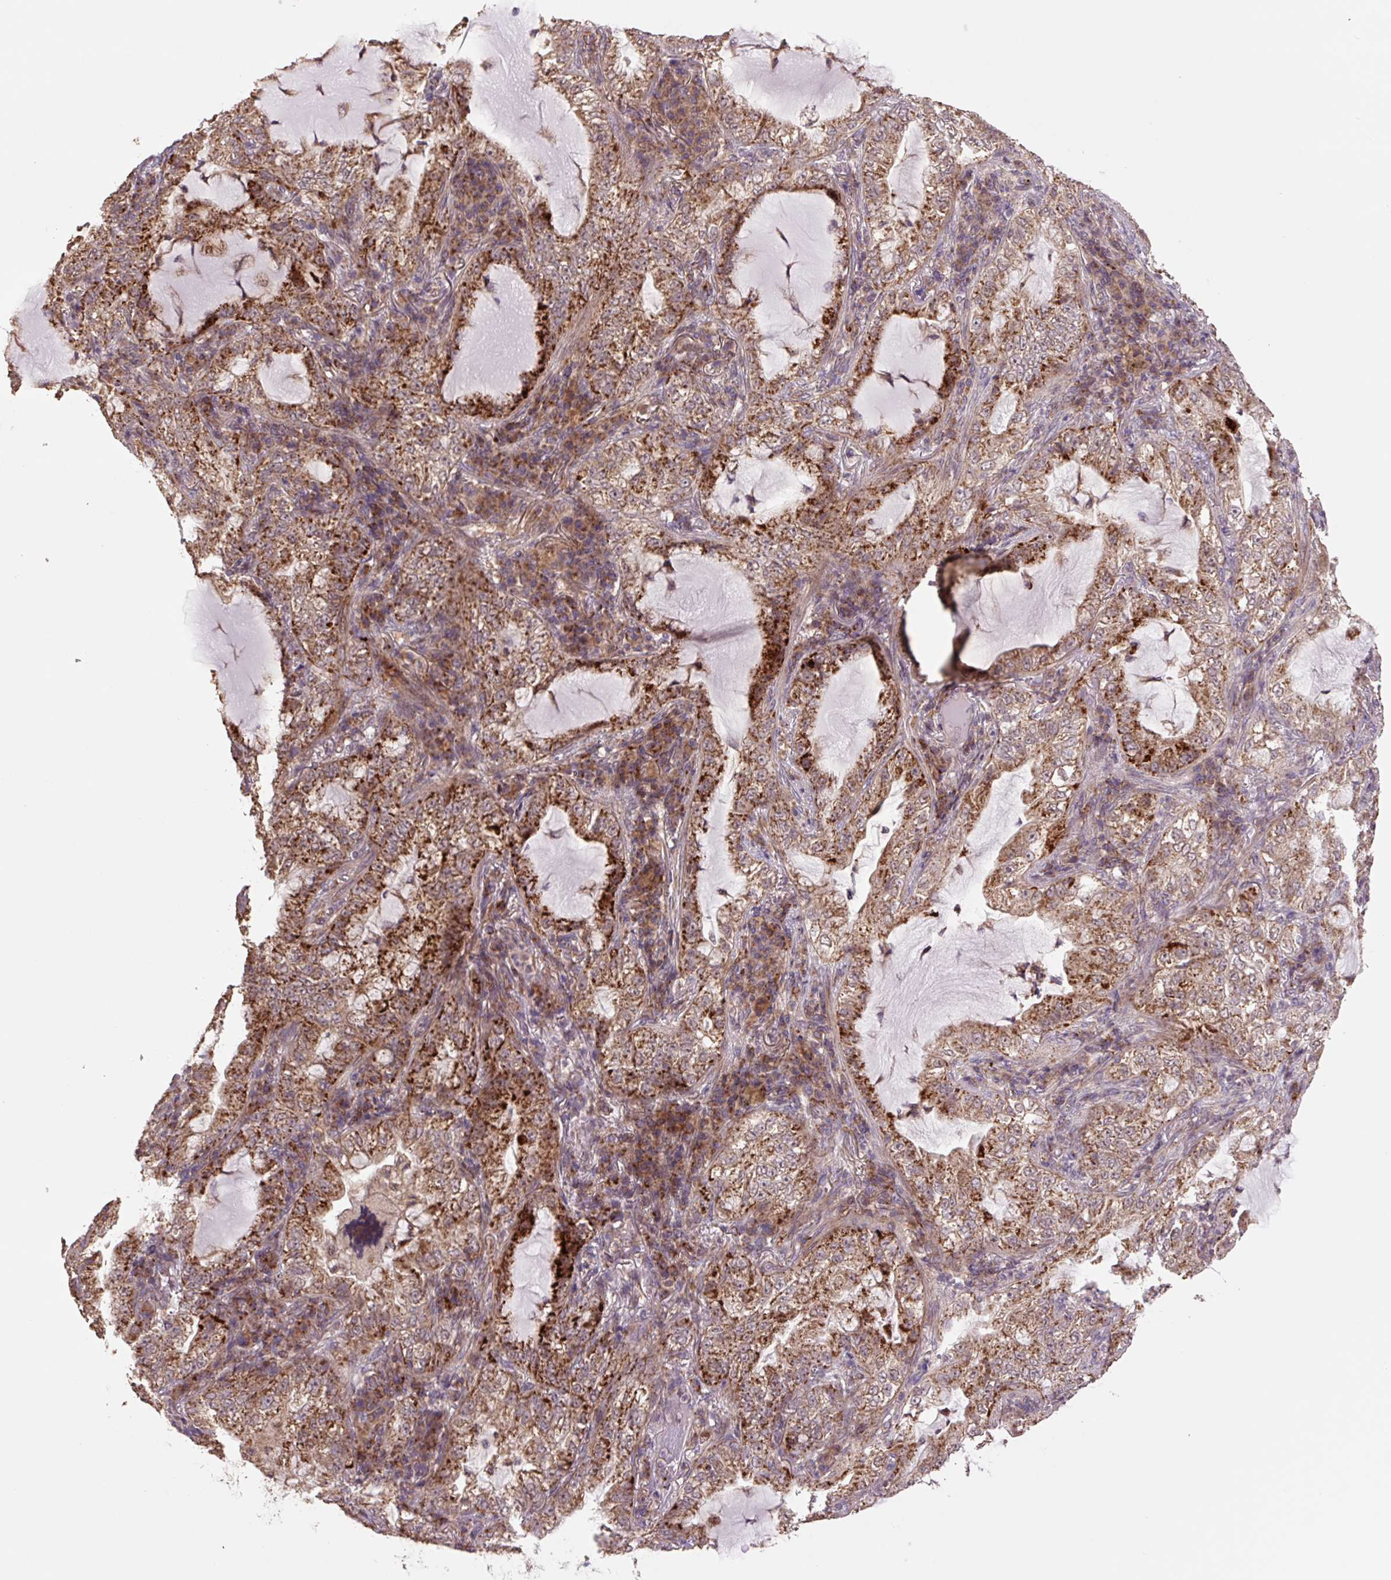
{"staining": {"intensity": "moderate", "quantity": ">75%", "location": "cytoplasmic/membranous"}, "tissue": "lung cancer", "cell_type": "Tumor cells", "image_type": "cancer", "snomed": [{"axis": "morphology", "description": "Adenocarcinoma, NOS"}, {"axis": "topography", "description": "Lung"}], "caption": "IHC histopathology image of neoplastic tissue: lung cancer (adenocarcinoma) stained using immunohistochemistry exhibits medium levels of moderate protein expression localized specifically in the cytoplasmic/membranous of tumor cells, appearing as a cytoplasmic/membranous brown color.", "gene": "TMEM160", "patient": {"sex": "female", "age": 73}}